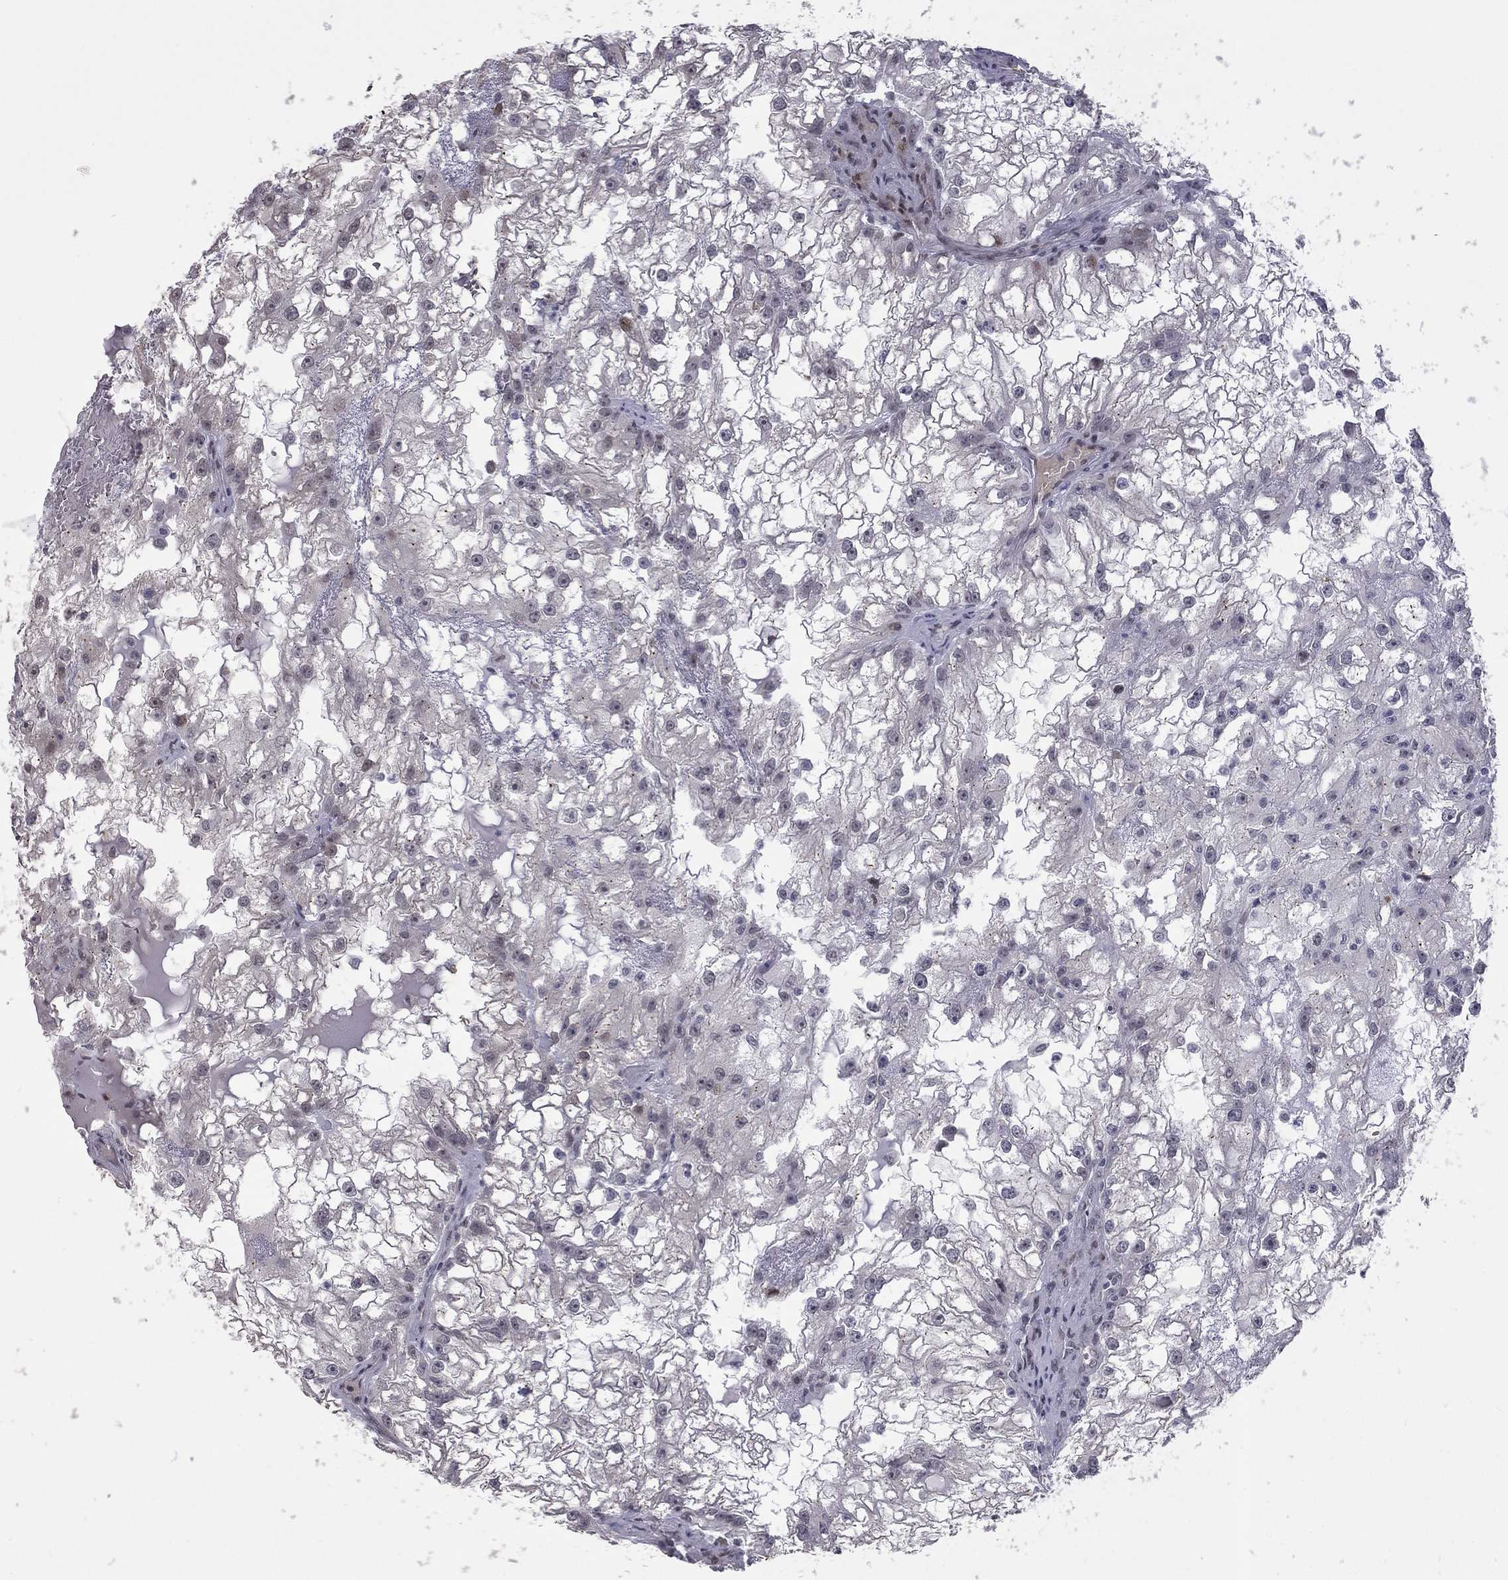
{"staining": {"intensity": "negative", "quantity": "none", "location": "none"}, "tissue": "renal cancer", "cell_type": "Tumor cells", "image_type": "cancer", "snomed": [{"axis": "morphology", "description": "Adenocarcinoma, NOS"}, {"axis": "topography", "description": "Kidney"}], "caption": "Tumor cells show no significant staining in renal adenocarcinoma.", "gene": "MC3R", "patient": {"sex": "male", "age": 59}}